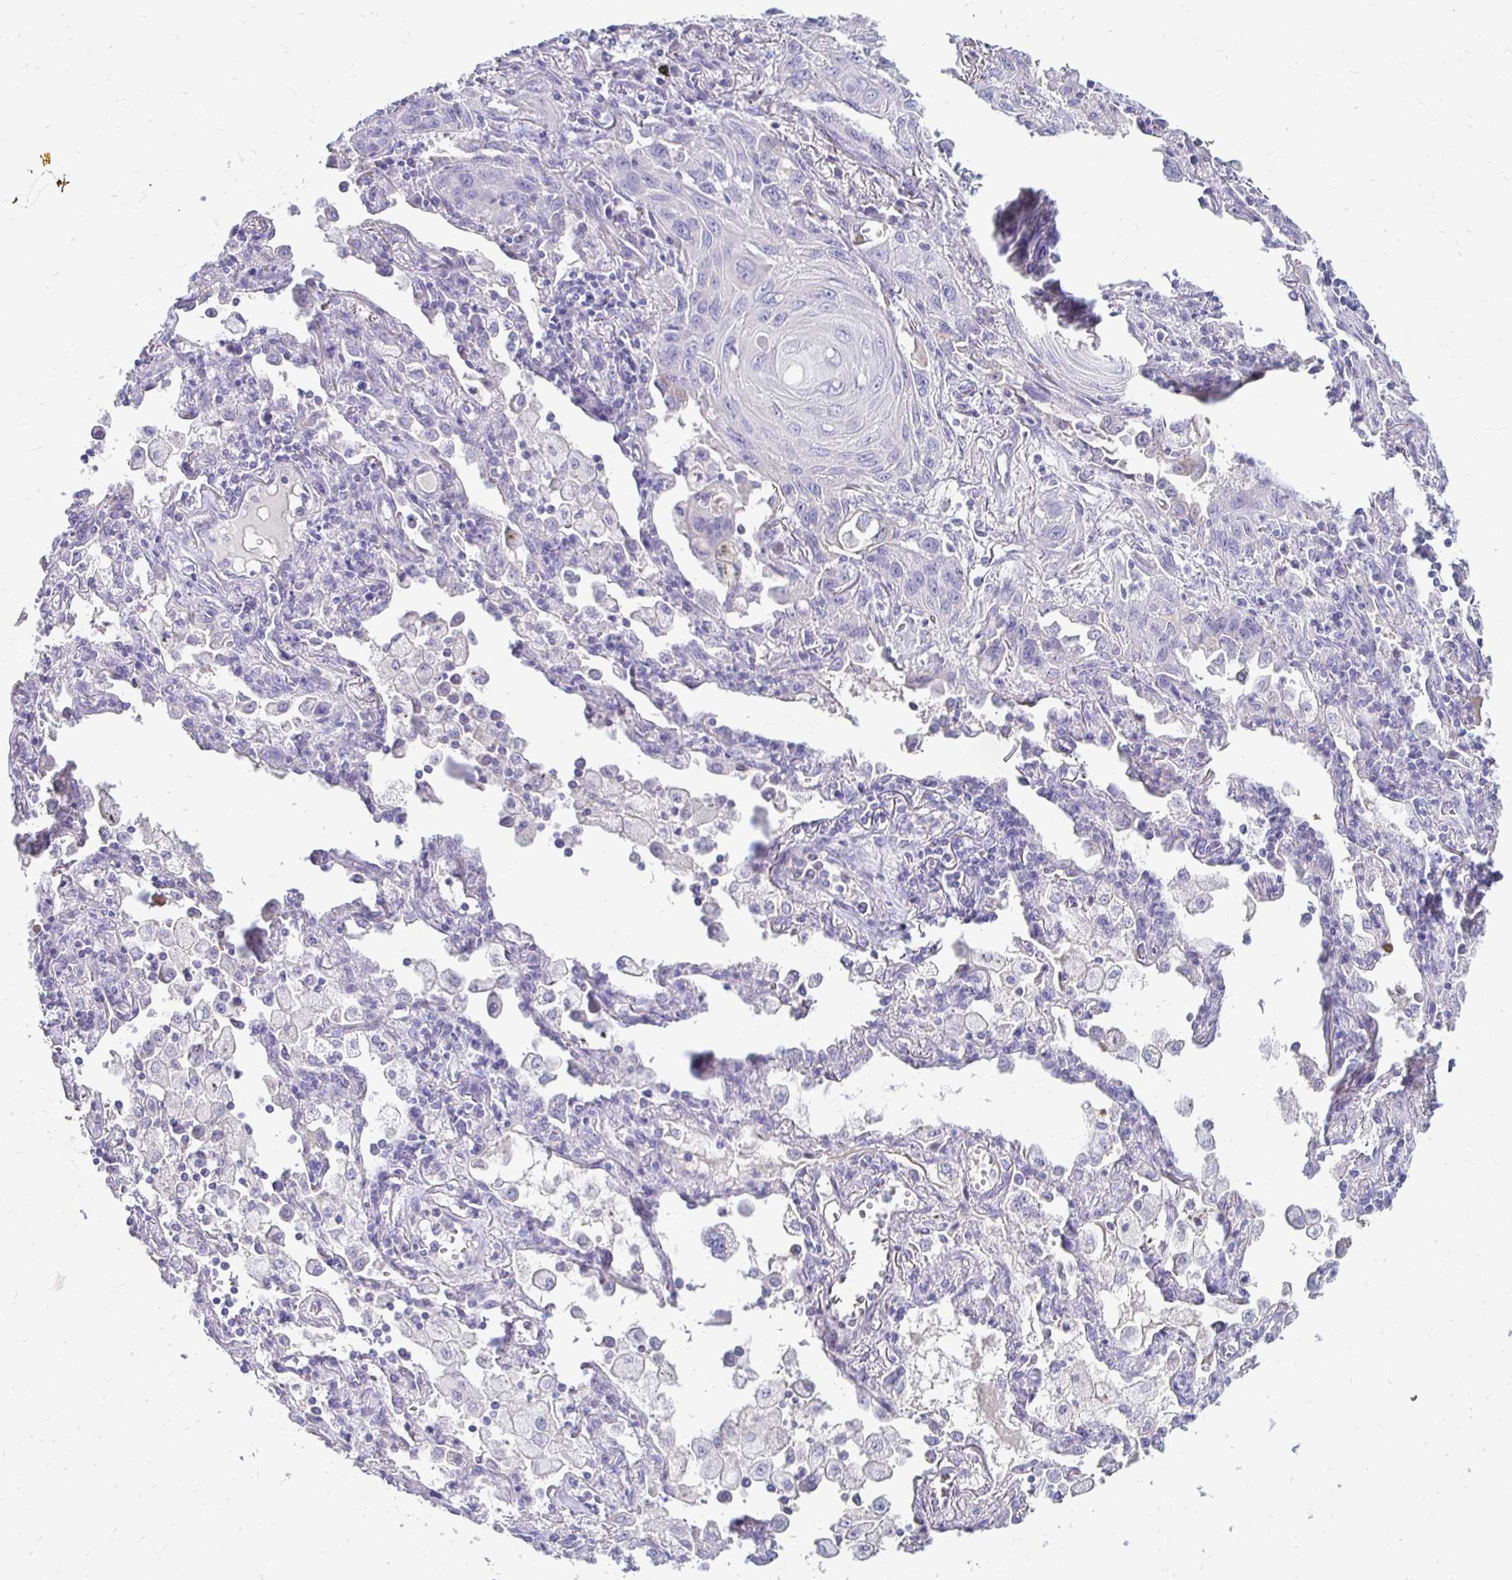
{"staining": {"intensity": "negative", "quantity": "none", "location": "none"}, "tissue": "lung cancer", "cell_type": "Tumor cells", "image_type": "cancer", "snomed": [{"axis": "morphology", "description": "Squamous cell carcinoma, NOS"}, {"axis": "topography", "description": "Lung"}], "caption": "This is an immunohistochemistry (IHC) photomicrograph of human lung squamous cell carcinoma. There is no expression in tumor cells.", "gene": "AKAP6", "patient": {"sex": "male", "age": 79}}